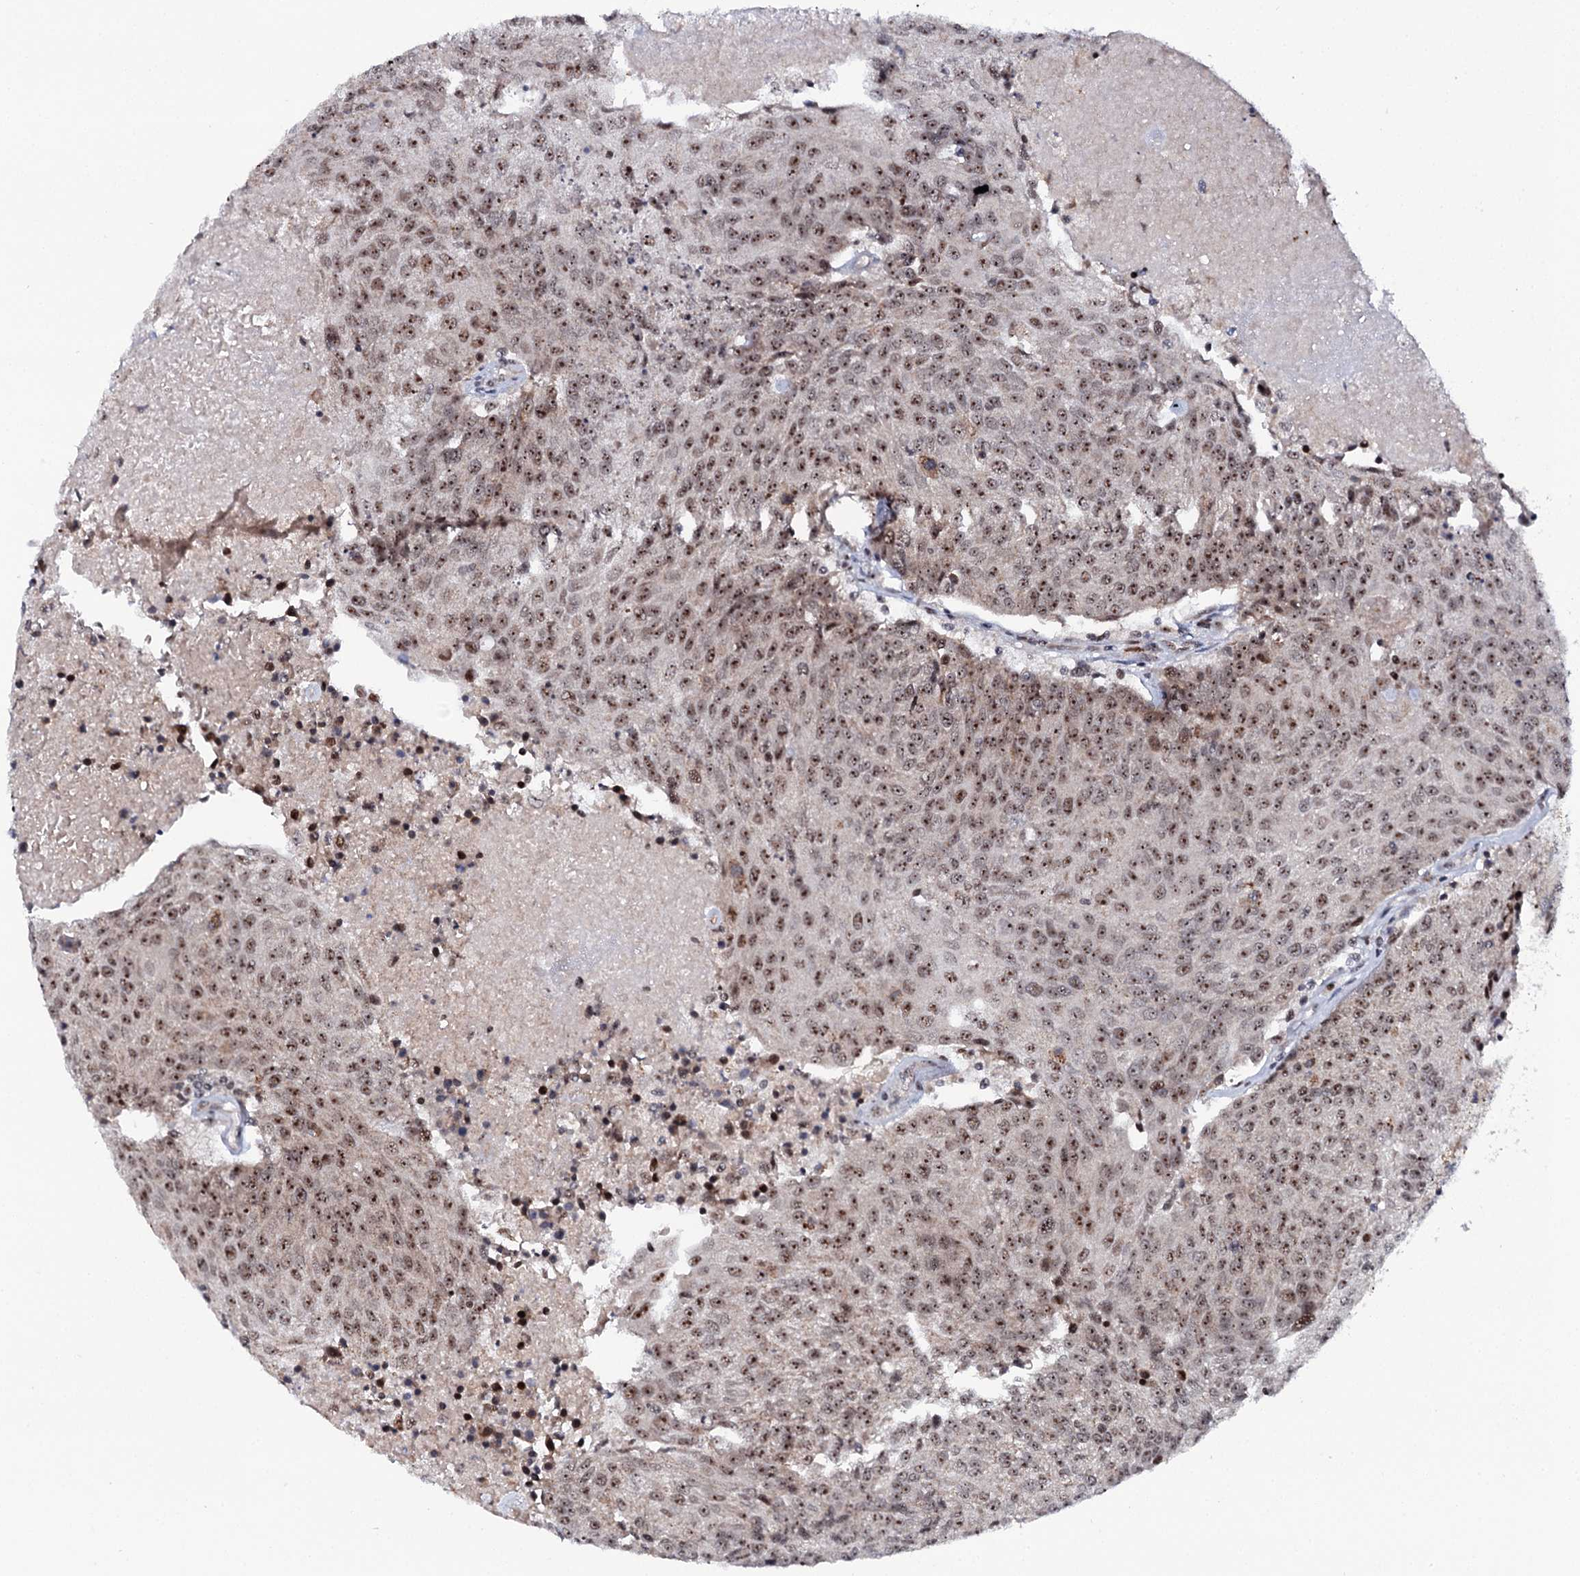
{"staining": {"intensity": "moderate", "quantity": ">75%", "location": "nuclear"}, "tissue": "urothelial cancer", "cell_type": "Tumor cells", "image_type": "cancer", "snomed": [{"axis": "morphology", "description": "Urothelial carcinoma, High grade"}, {"axis": "topography", "description": "Urinary bladder"}], "caption": "An image of human urothelial carcinoma (high-grade) stained for a protein reveals moderate nuclear brown staining in tumor cells. (IHC, brightfield microscopy, high magnification).", "gene": "BUD13", "patient": {"sex": "female", "age": 85}}